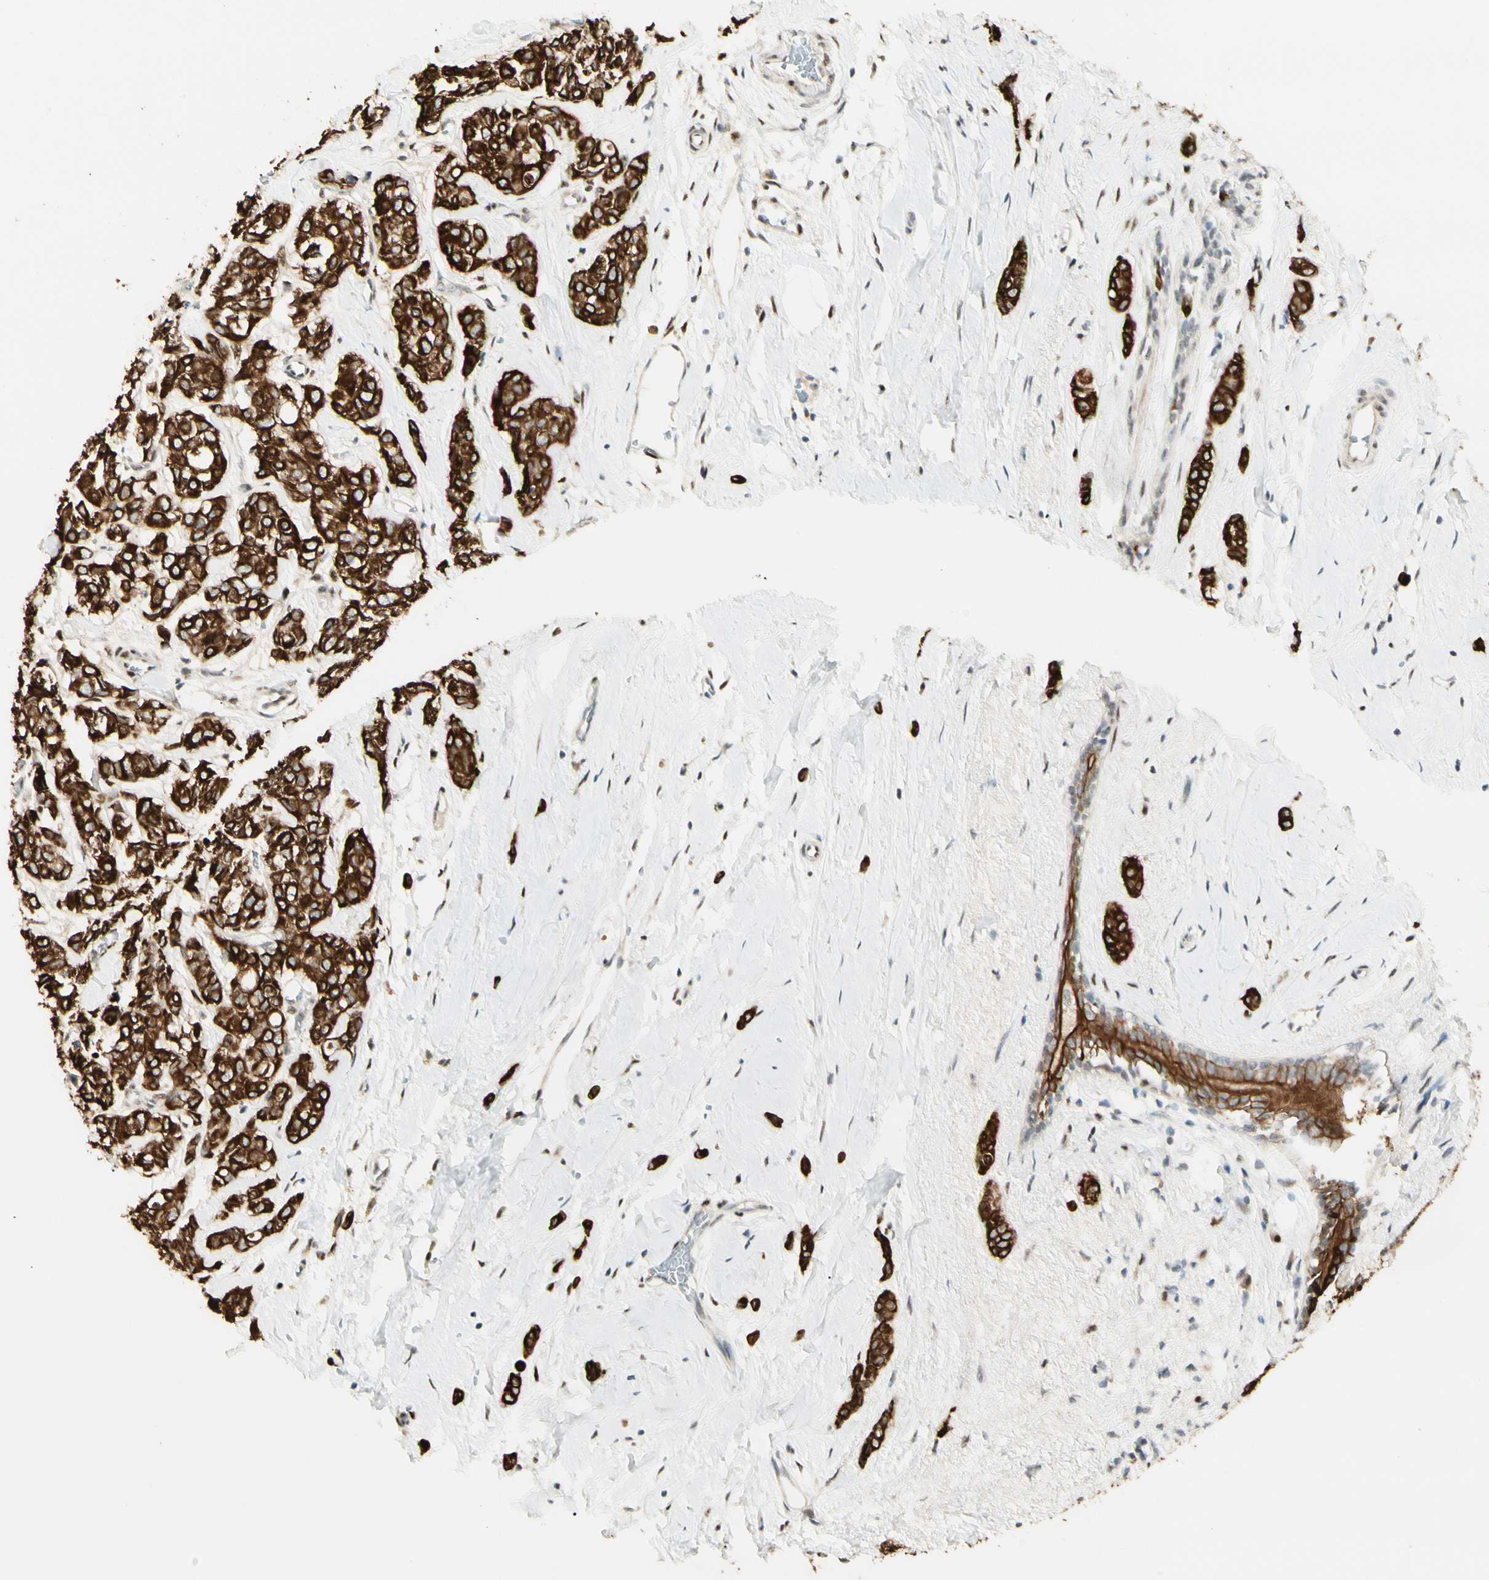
{"staining": {"intensity": "strong", "quantity": ">75%", "location": "cytoplasmic/membranous"}, "tissue": "breast cancer", "cell_type": "Tumor cells", "image_type": "cancer", "snomed": [{"axis": "morphology", "description": "Lobular carcinoma"}, {"axis": "topography", "description": "Breast"}], "caption": "Breast cancer (lobular carcinoma) tissue reveals strong cytoplasmic/membranous positivity in approximately >75% of tumor cells", "gene": "ATXN1", "patient": {"sex": "female", "age": 60}}